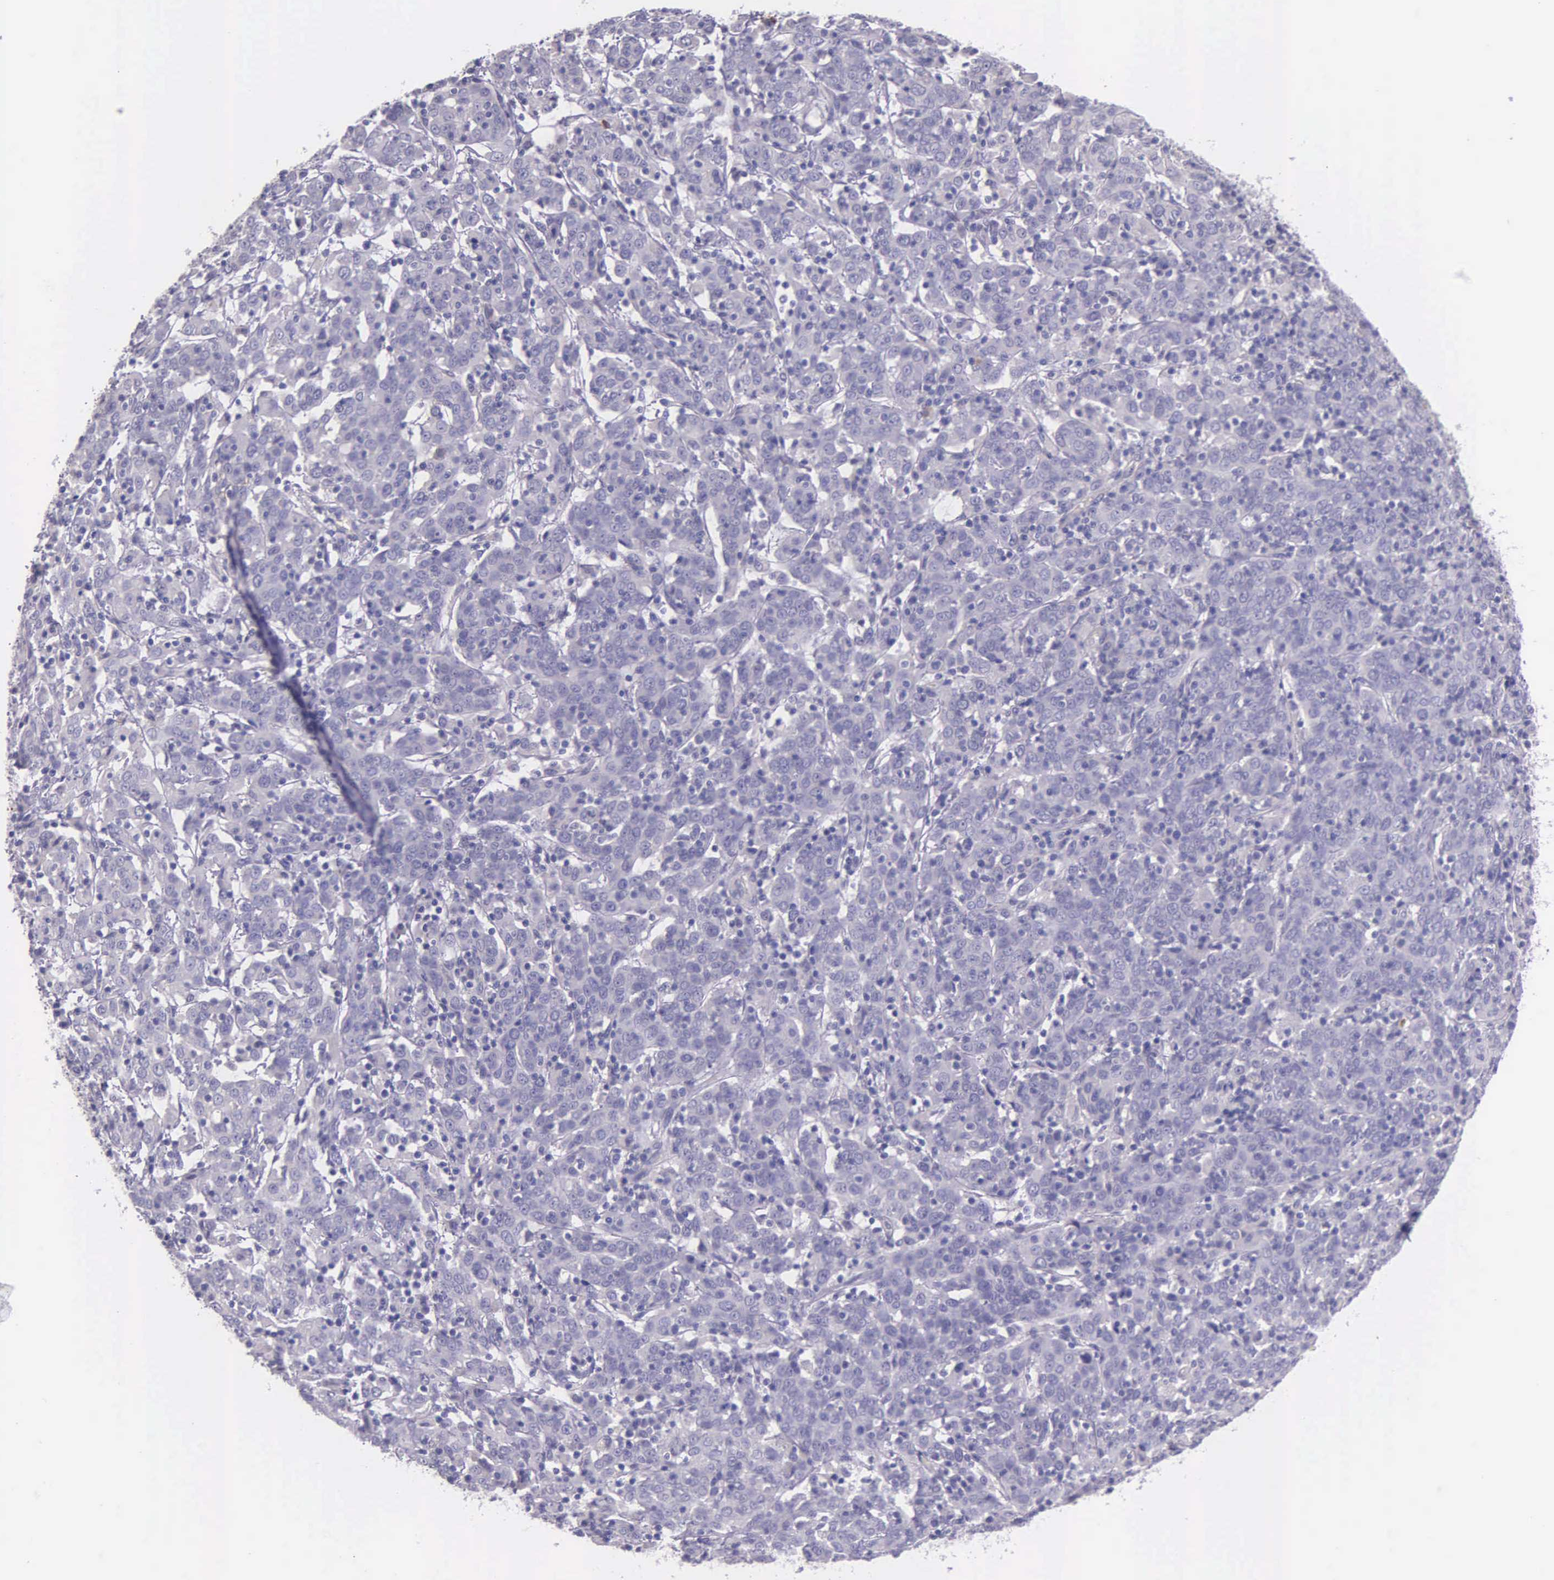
{"staining": {"intensity": "negative", "quantity": "none", "location": "none"}, "tissue": "cervical cancer", "cell_type": "Tumor cells", "image_type": "cancer", "snomed": [{"axis": "morphology", "description": "Normal tissue, NOS"}, {"axis": "morphology", "description": "Squamous cell carcinoma, NOS"}, {"axis": "topography", "description": "Cervix"}], "caption": "Image shows no significant protein expression in tumor cells of cervical cancer (squamous cell carcinoma).", "gene": "THSD7A", "patient": {"sex": "female", "age": 67}}